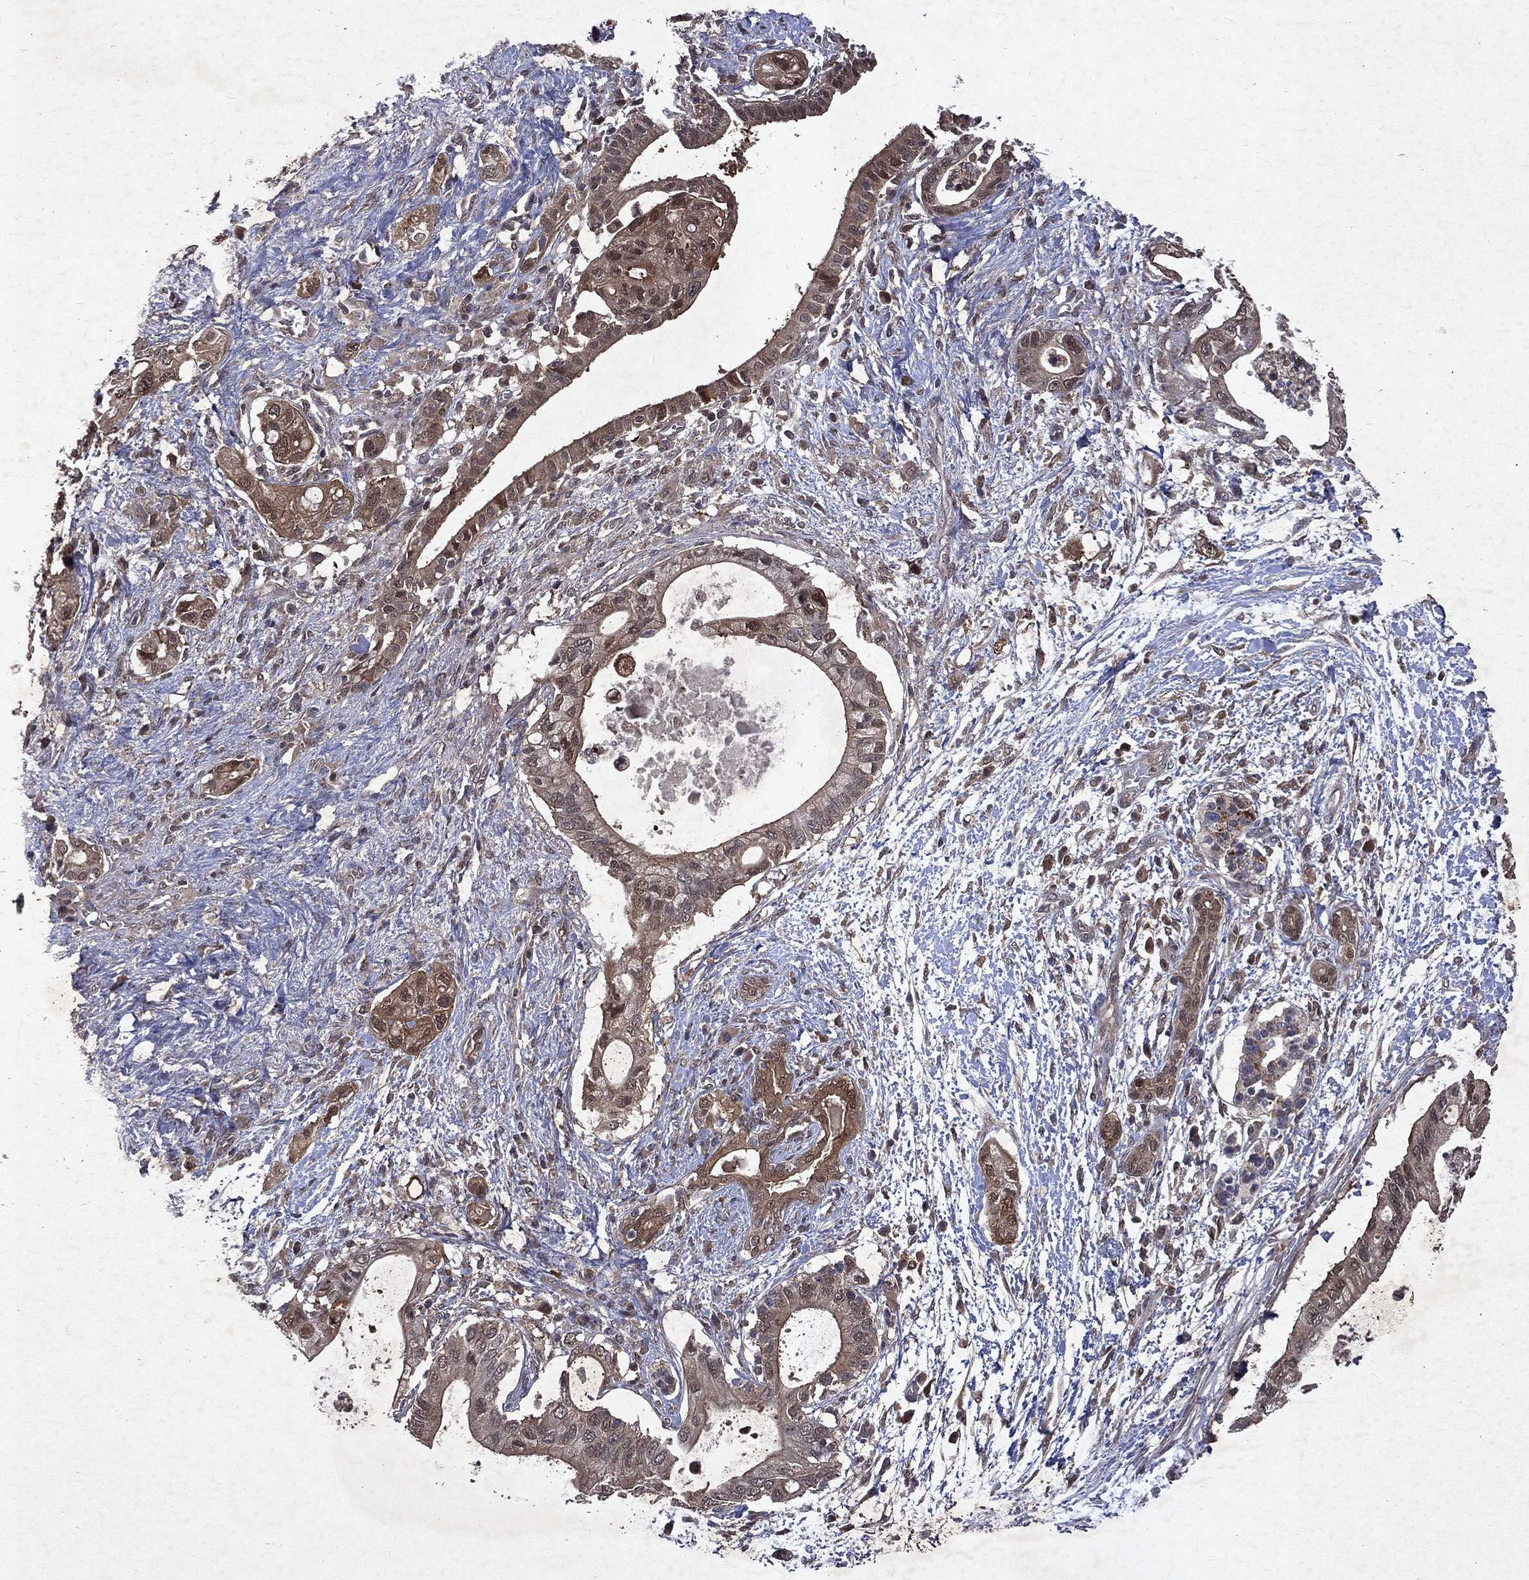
{"staining": {"intensity": "weak", "quantity": "25%-75%", "location": "cytoplasmic/membranous,nuclear"}, "tissue": "pancreatic cancer", "cell_type": "Tumor cells", "image_type": "cancer", "snomed": [{"axis": "morphology", "description": "Adenocarcinoma, NOS"}, {"axis": "topography", "description": "Pancreas"}], "caption": "Adenocarcinoma (pancreatic) stained with immunohistochemistry (IHC) reveals weak cytoplasmic/membranous and nuclear expression in approximately 25%-75% of tumor cells.", "gene": "MTAP", "patient": {"sex": "female", "age": 72}}